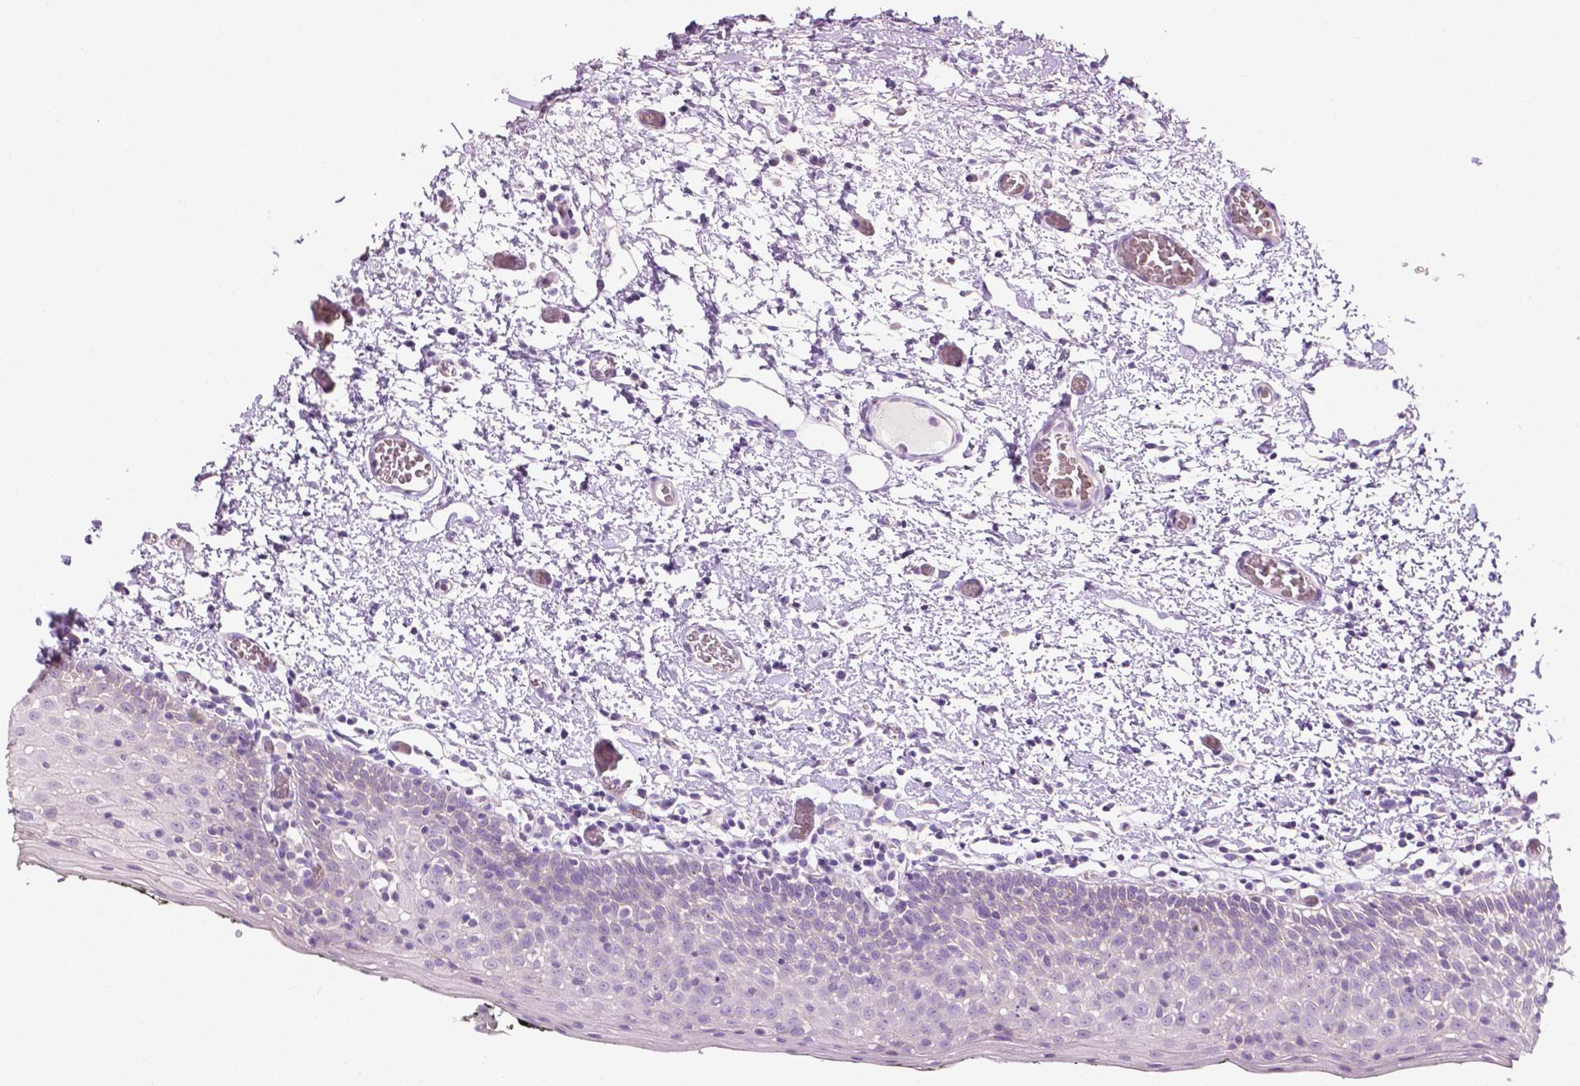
{"staining": {"intensity": "negative", "quantity": "none", "location": "none"}, "tissue": "oral mucosa", "cell_type": "Squamous epithelial cells", "image_type": "normal", "snomed": [{"axis": "morphology", "description": "Normal tissue, NOS"}, {"axis": "morphology", "description": "Squamous cell carcinoma, NOS"}, {"axis": "topography", "description": "Oral tissue"}, {"axis": "topography", "description": "Head-Neck"}], "caption": "This is an immunohistochemistry (IHC) micrograph of normal human oral mucosa. There is no staining in squamous epithelial cells.", "gene": "EGFR", "patient": {"sex": "male", "age": 69}}